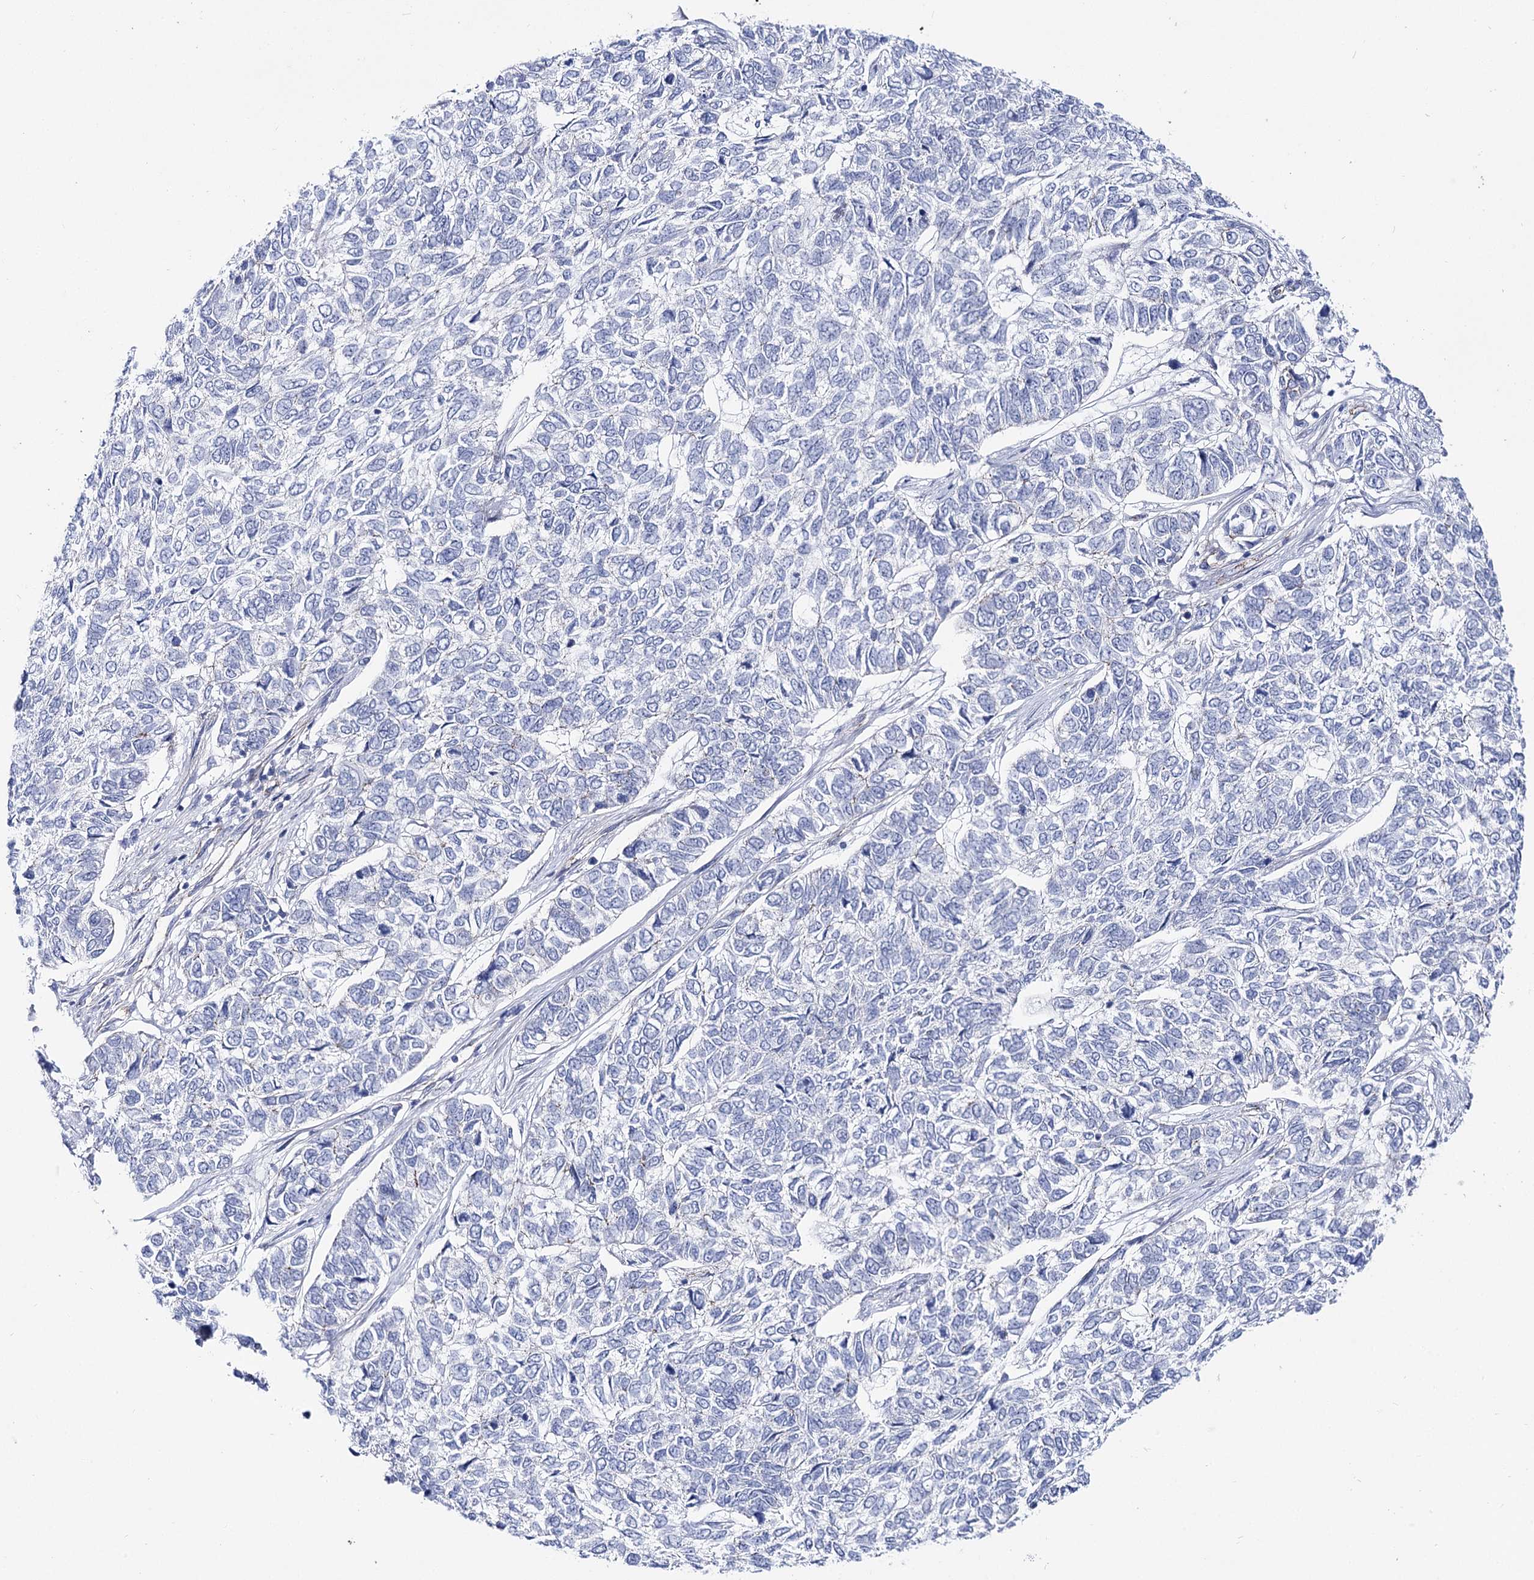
{"staining": {"intensity": "negative", "quantity": "none", "location": "none"}, "tissue": "skin cancer", "cell_type": "Tumor cells", "image_type": "cancer", "snomed": [{"axis": "morphology", "description": "Basal cell carcinoma"}, {"axis": "topography", "description": "Skin"}], "caption": "Human skin cancer (basal cell carcinoma) stained for a protein using immunohistochemistry reveals no expression in tumor cells.", "gene": "NRAP", "patient": {"sex": "female", "age": 65}}